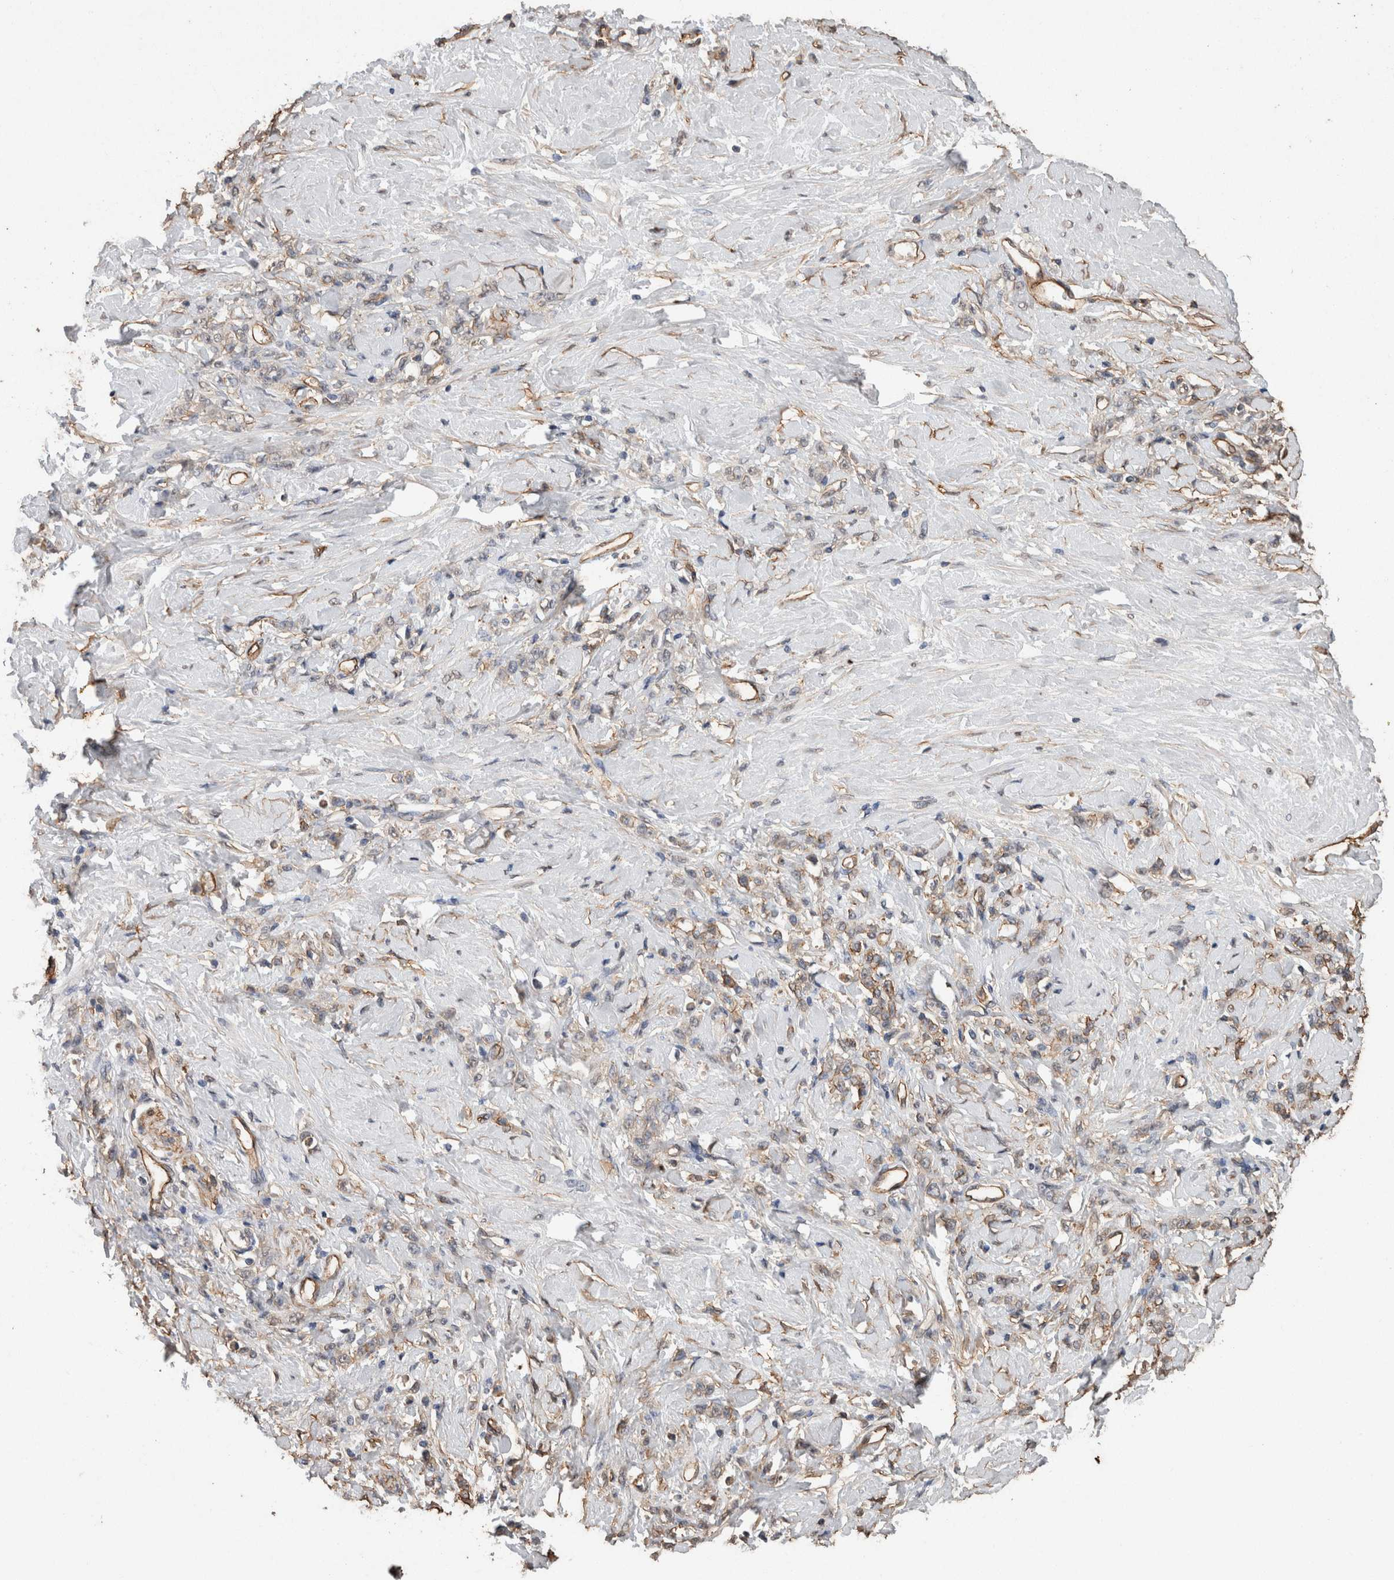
{"staining": {"intensity": "weak", "quantity": "<25%", "location": "cytoplasmic/membranous"}, "tissue": "stomach cancer", "cell_type": "Tumor cells", "image_type": "cancer", "snomed": [{"axis": "morphology", "description": "Adenocarcinoma, NOS"}, {"axis": "topography", "description": "Stomach"}], "caption": "Protein analysis of adenocarcinoma (stomach) shows no significant staining in tumor cells.", "gene": "S100A10", "patient": {"sex": "male", "age": 82}}